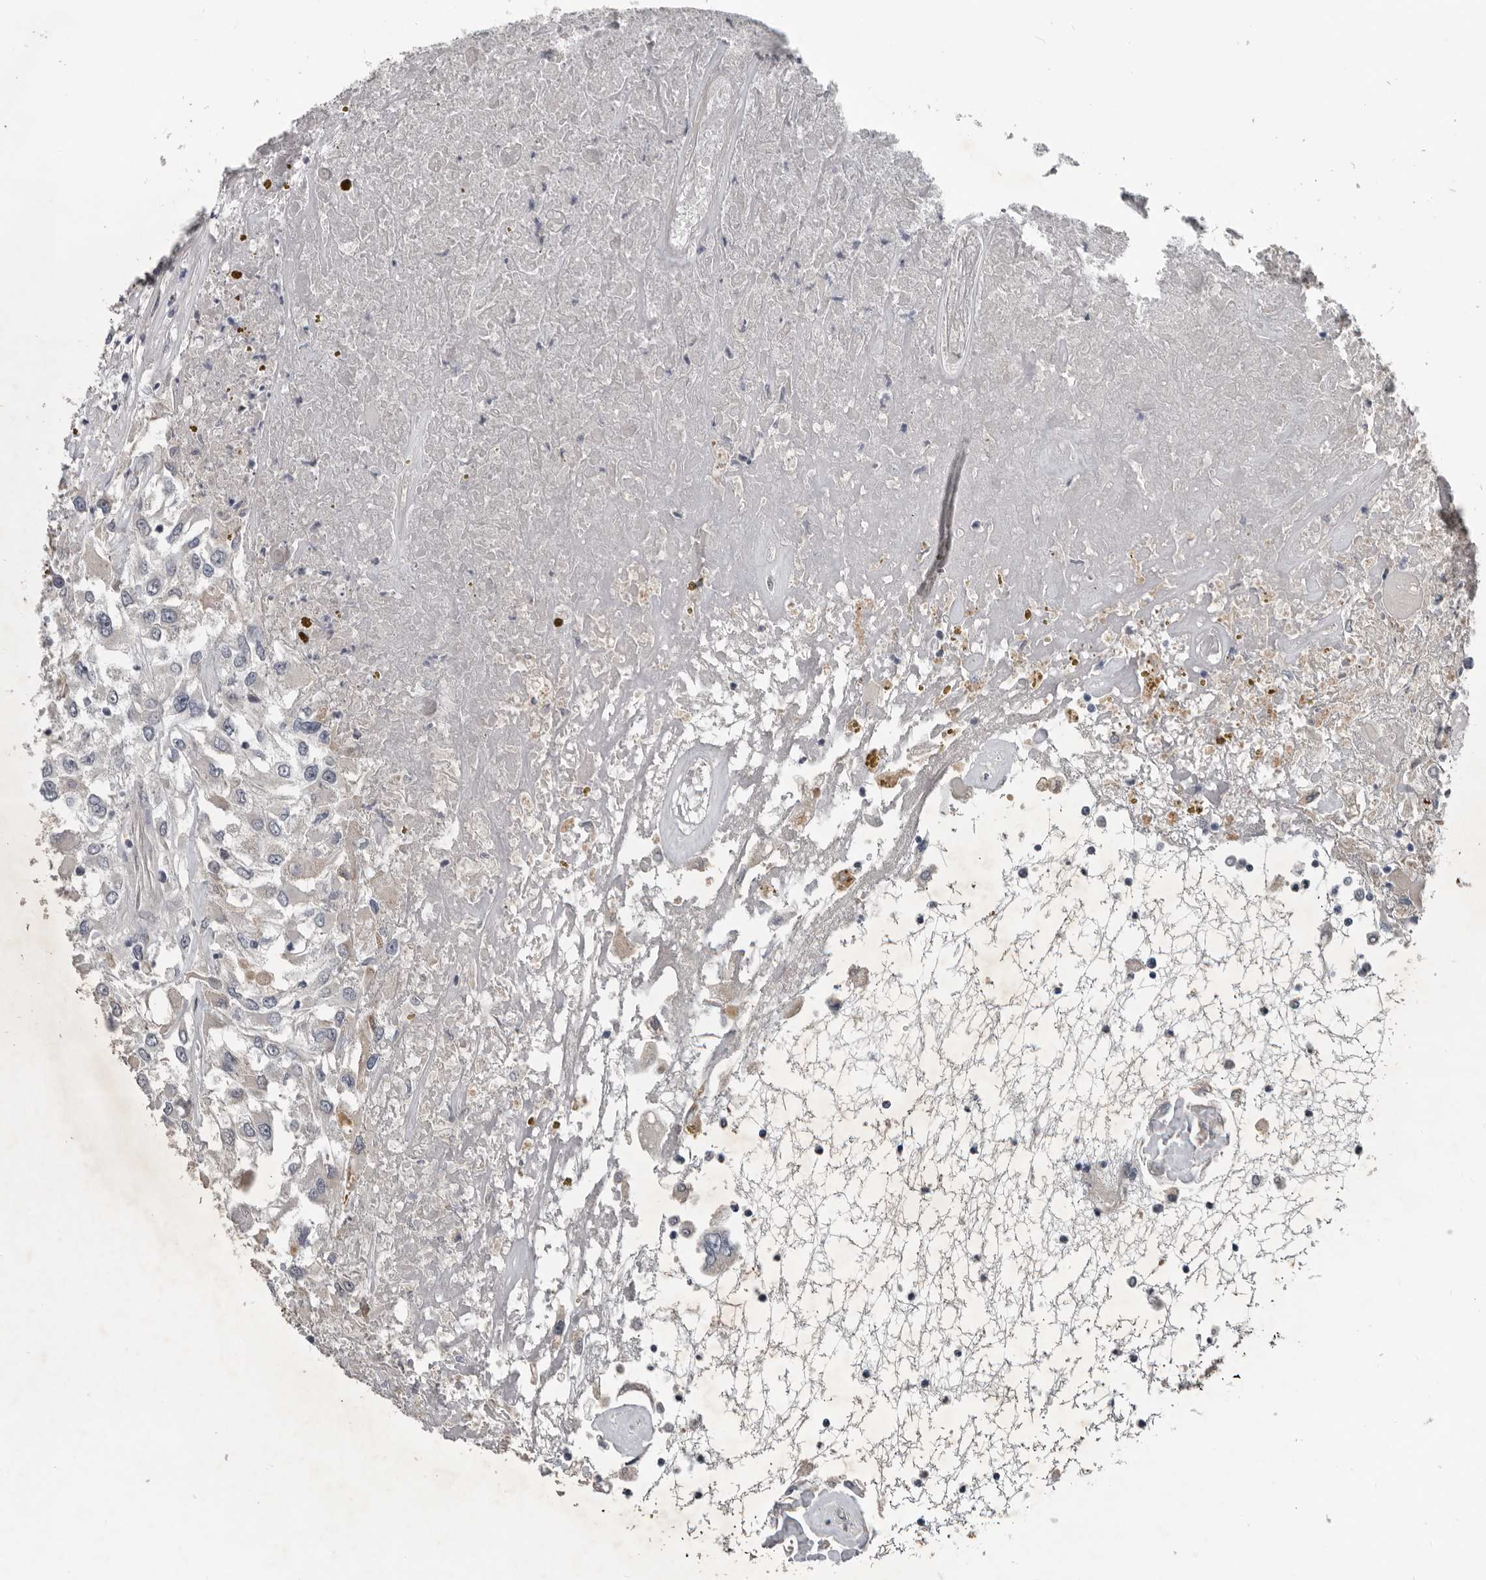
{"staining": {"intensity": "negative", "quantity": "none", "location": "none"}, "tissue": "renal cancer", "cell_type": "Tumor cells", "image_type": "cancer", "snomed": [{"axis": "morphology", "description": "Adenocarcinoma, NOS"}, {"axis": "topography", "description": "Kidney"}], "caption": "The image exhibits no staining of tumor cells in adenocarcinoma (renal).", "gene": "C1orf216", "patient": {"sex": "female", "age": 52}}